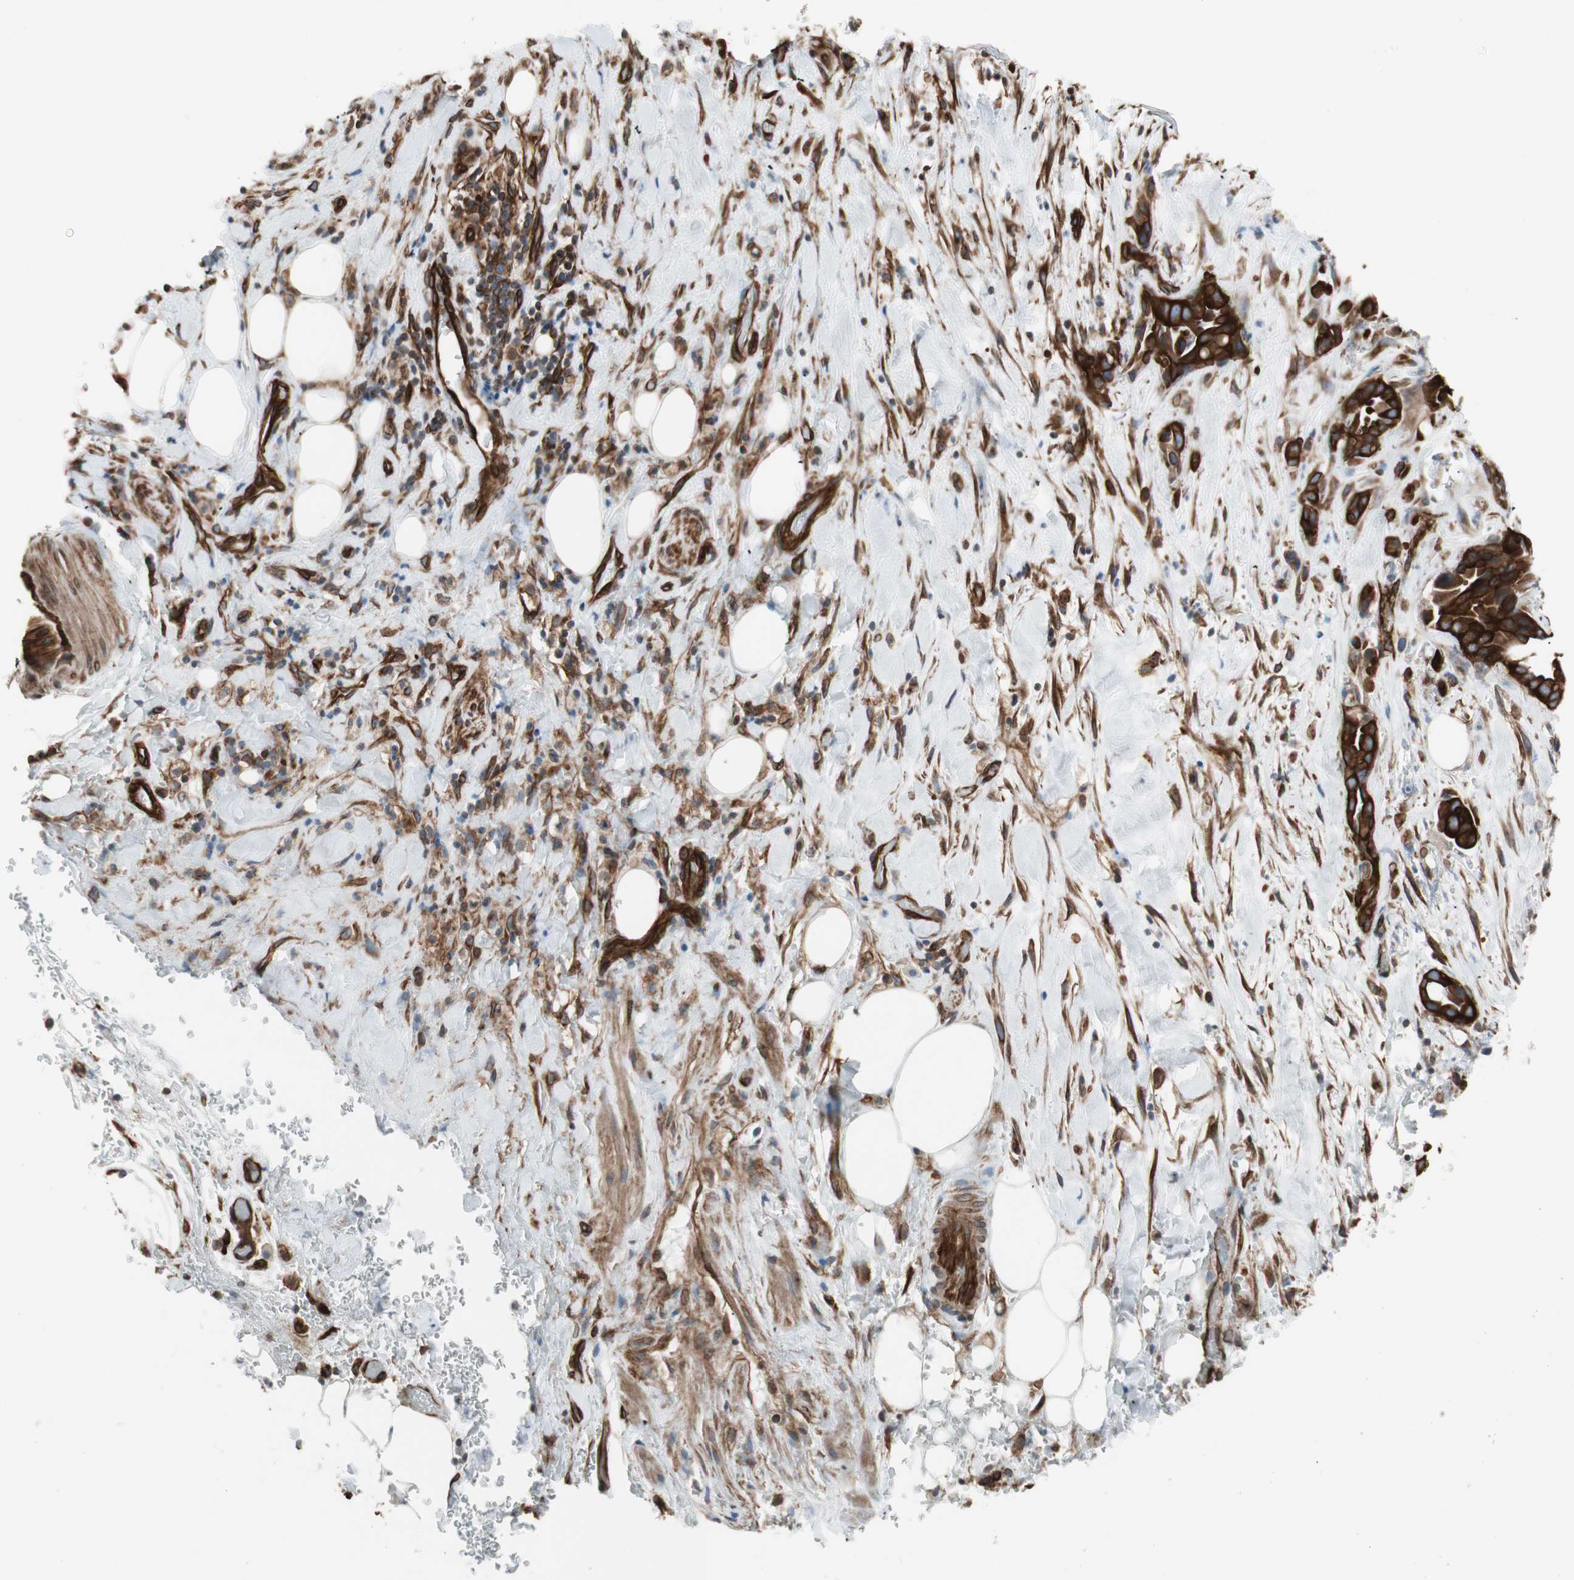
{"staining": {"intensity": "strong", "quantity": ">75%", "location": "cytoplasmic/membranous"}, "tissue": "liver cancer", "cell_type": "Tumor cells", "image_type": "cancer", "snomed": [{"axis": "morphology", "description": "Cholangiocarcinoma"}, {"axis": "topography", "description": "Liver"}], "caption": "Brown immunohistochemical staining in human liver cancer exhibits strong cytoplasmic/membranous staining in approximately >75% of tumor cells.", "gene": "TCTA", "patient": {"sex": "female", "age": 68}}